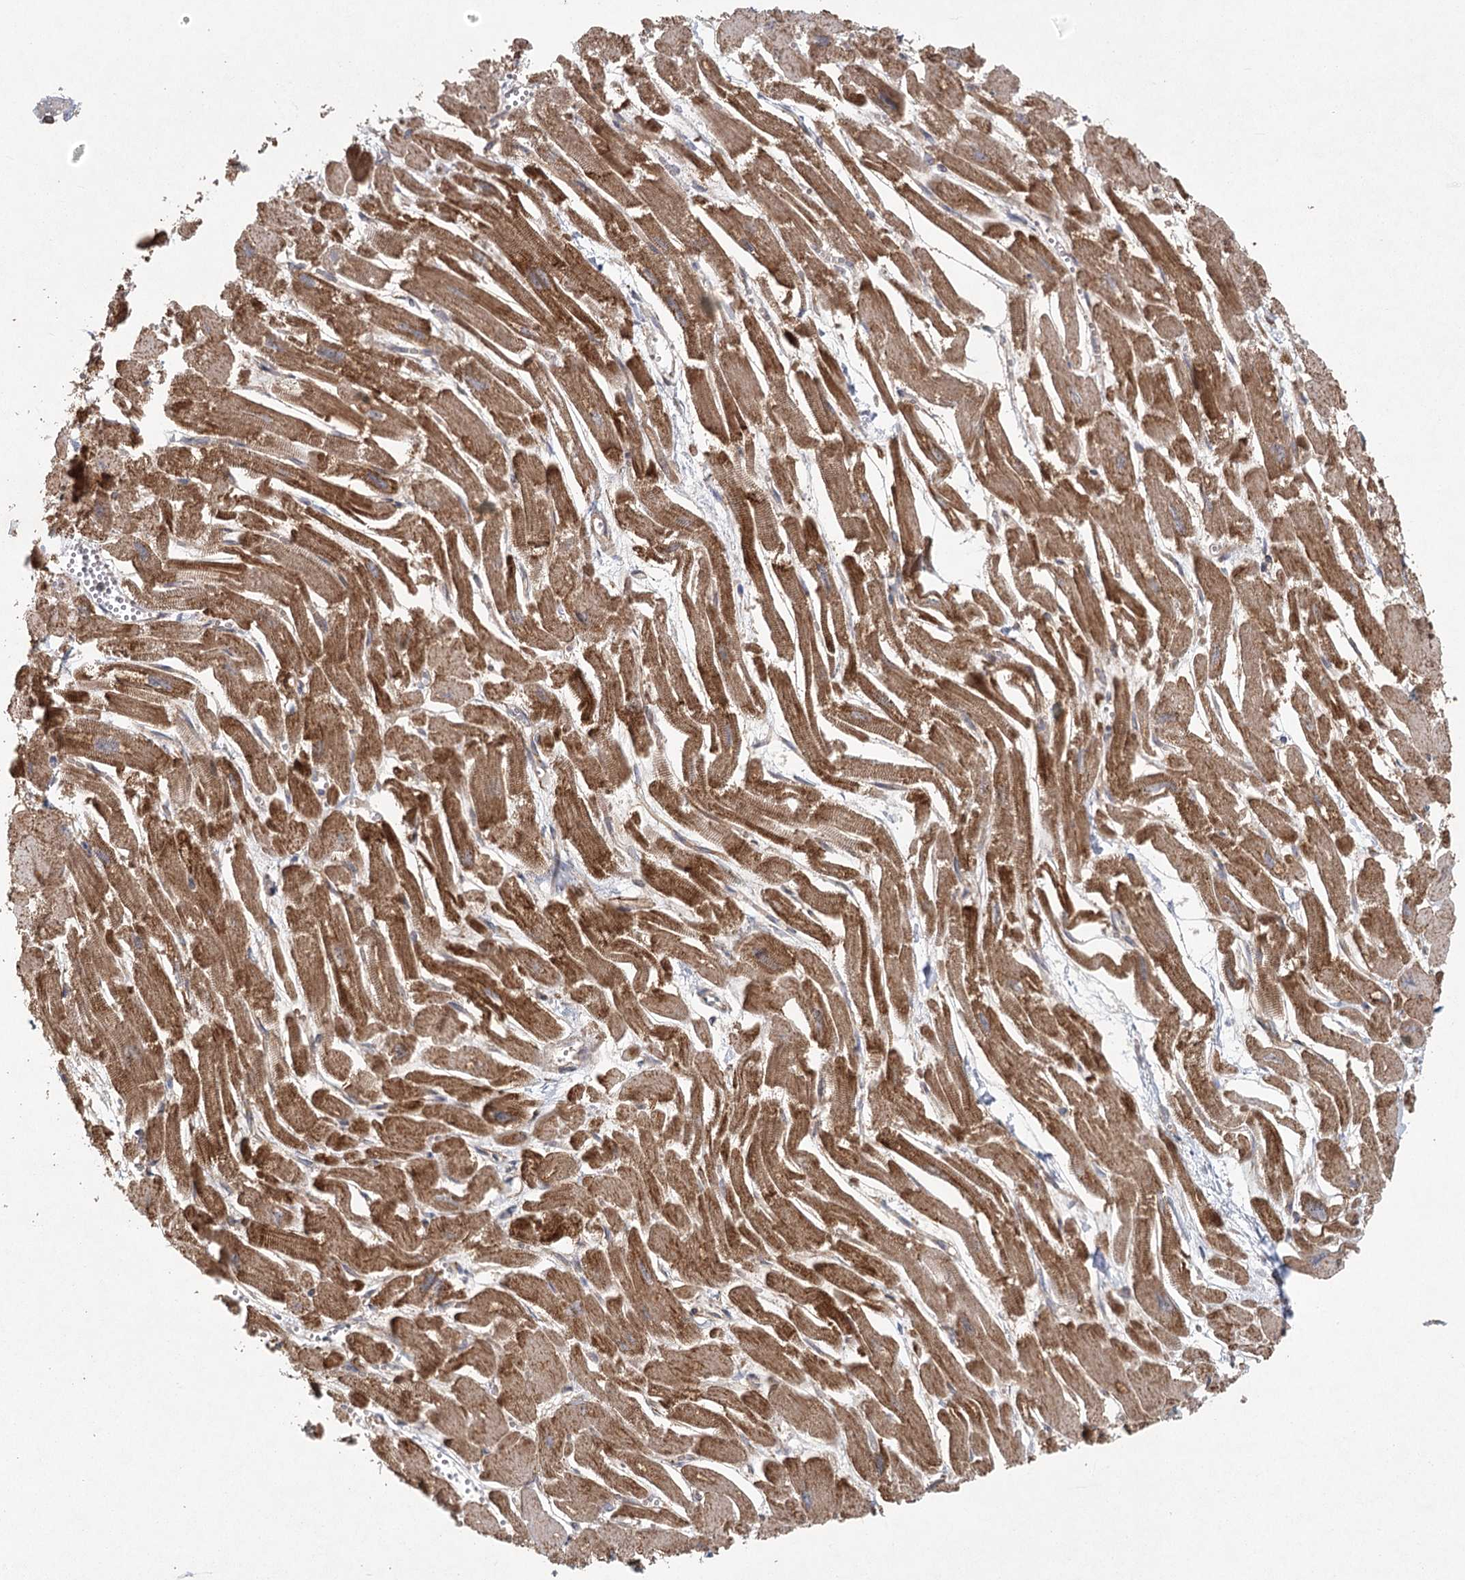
{"staining": {"intensity": "strong", "quantity": ">75%", "location": "cytoplasmic/membranous"}, "tissue": "heart muscle", "cell_type": "Cardiomyocytes", "image_type": "normal", "snomed": [{"axis": "morphology", "description": "Normal tissue, NOS"}, {"axis": "topography", "description": "Heart"}], "caption": "Strong cytoplasmic/membranous expression for a protein is appreciated in approximately >75% of cardiomyocytes of unremarkable heart muscle using immunohistochemistry.", "gene": "PLEKHA7", "patient": {"sex": "male", "age": 54}}